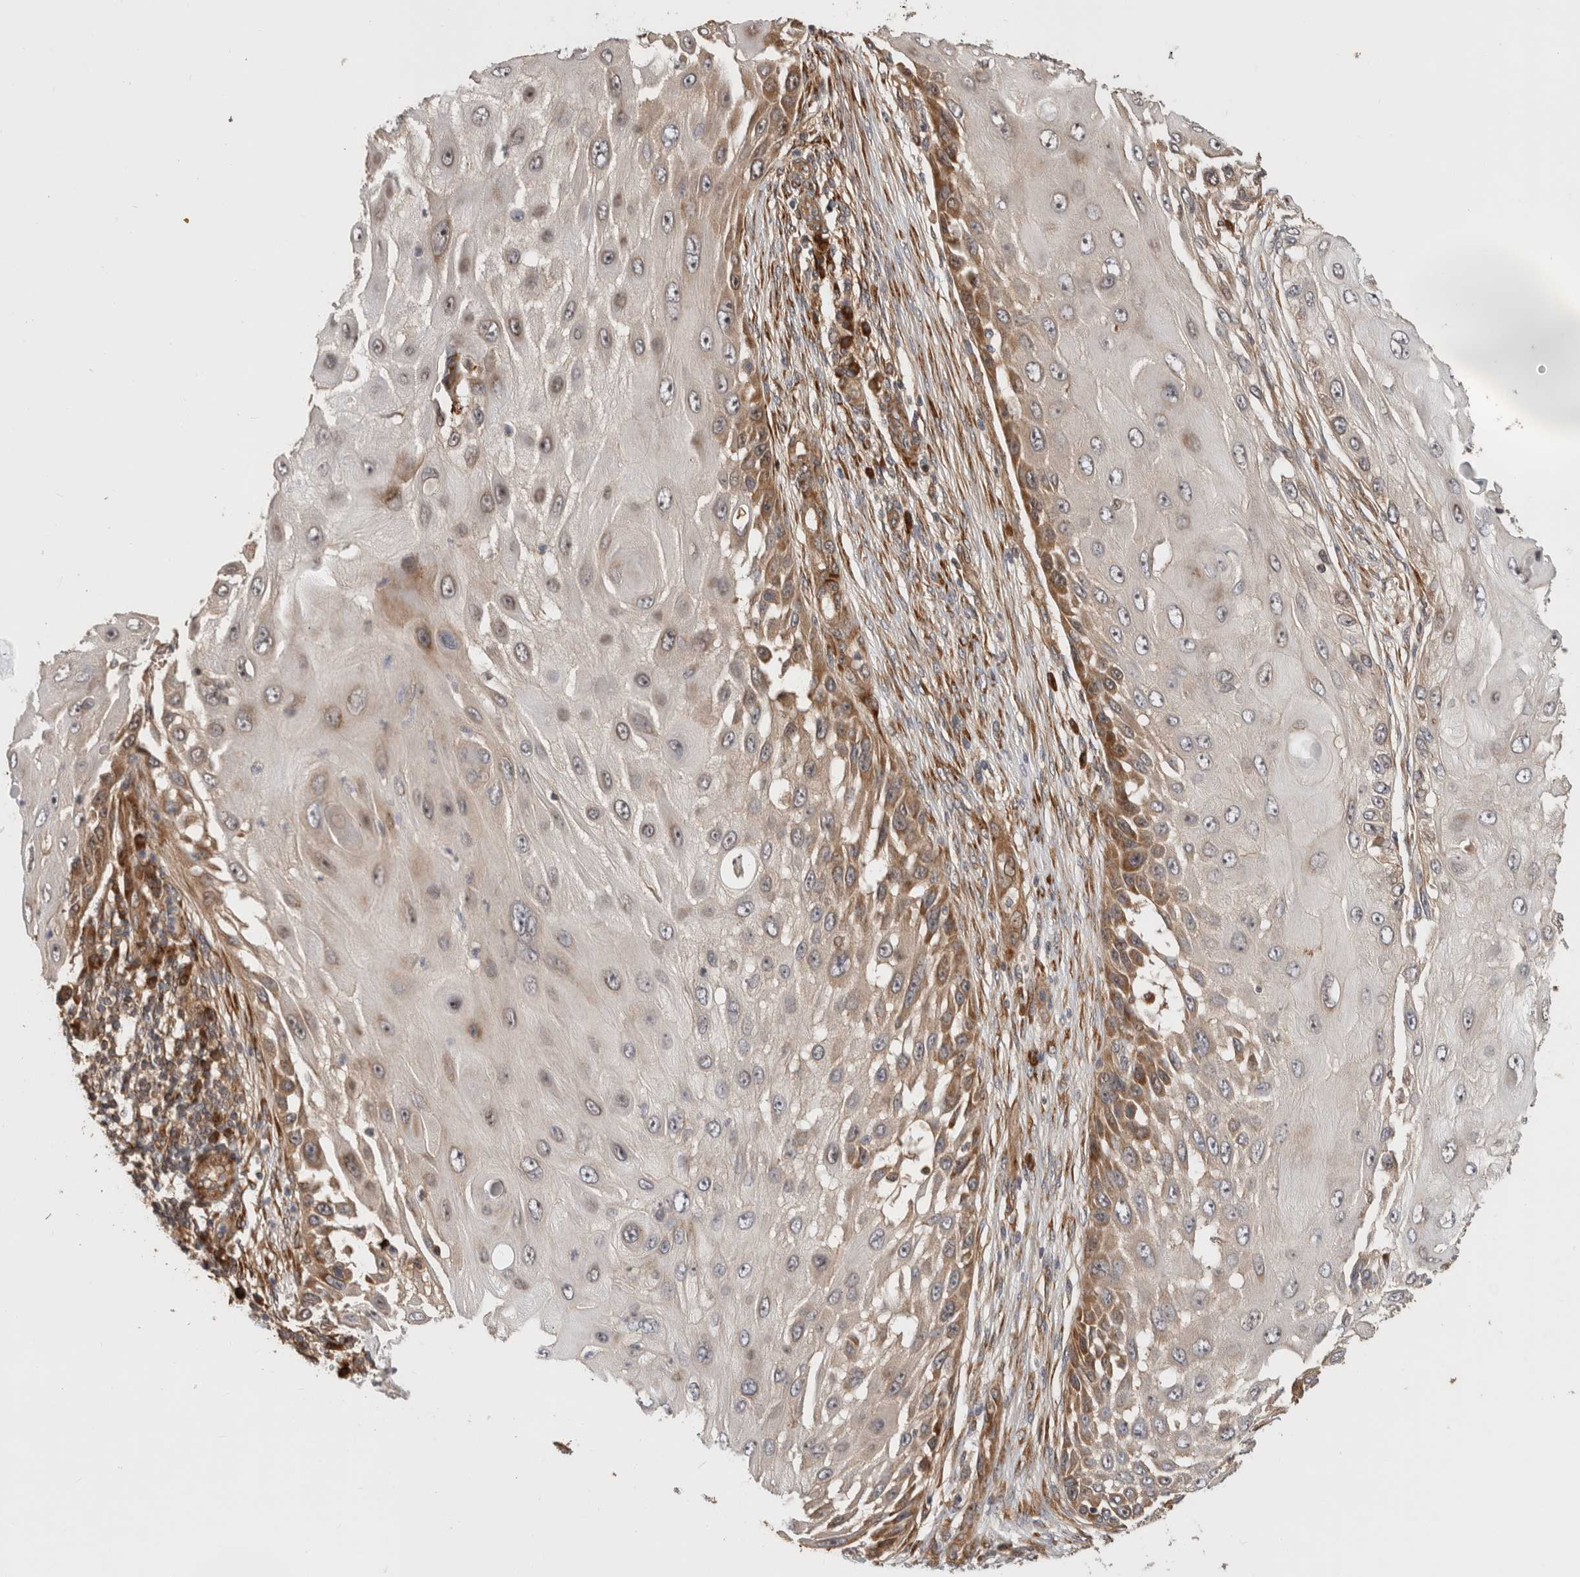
{"staining": {"intensity": "moderate", "quantity": "<25%", "location": "cytoplasmic/membranous"}, "tissue": "skin cancer", "cell_type": "Tumor cells", "image_type": "cancer", "snomed": [{"axis": "morphology", "description": "Squamous cell carcinoma, NOS"}, {"axis": "topography", "description": "Skin"}], "caption": "The photomicrograph reveals staining of skin cancer, revealing moderate cytoplasmic/membranous protein positivity (brown color) within tumor cells.", "gene": "PCDHB15", "patient": {"sex": "female", "age": 44}}